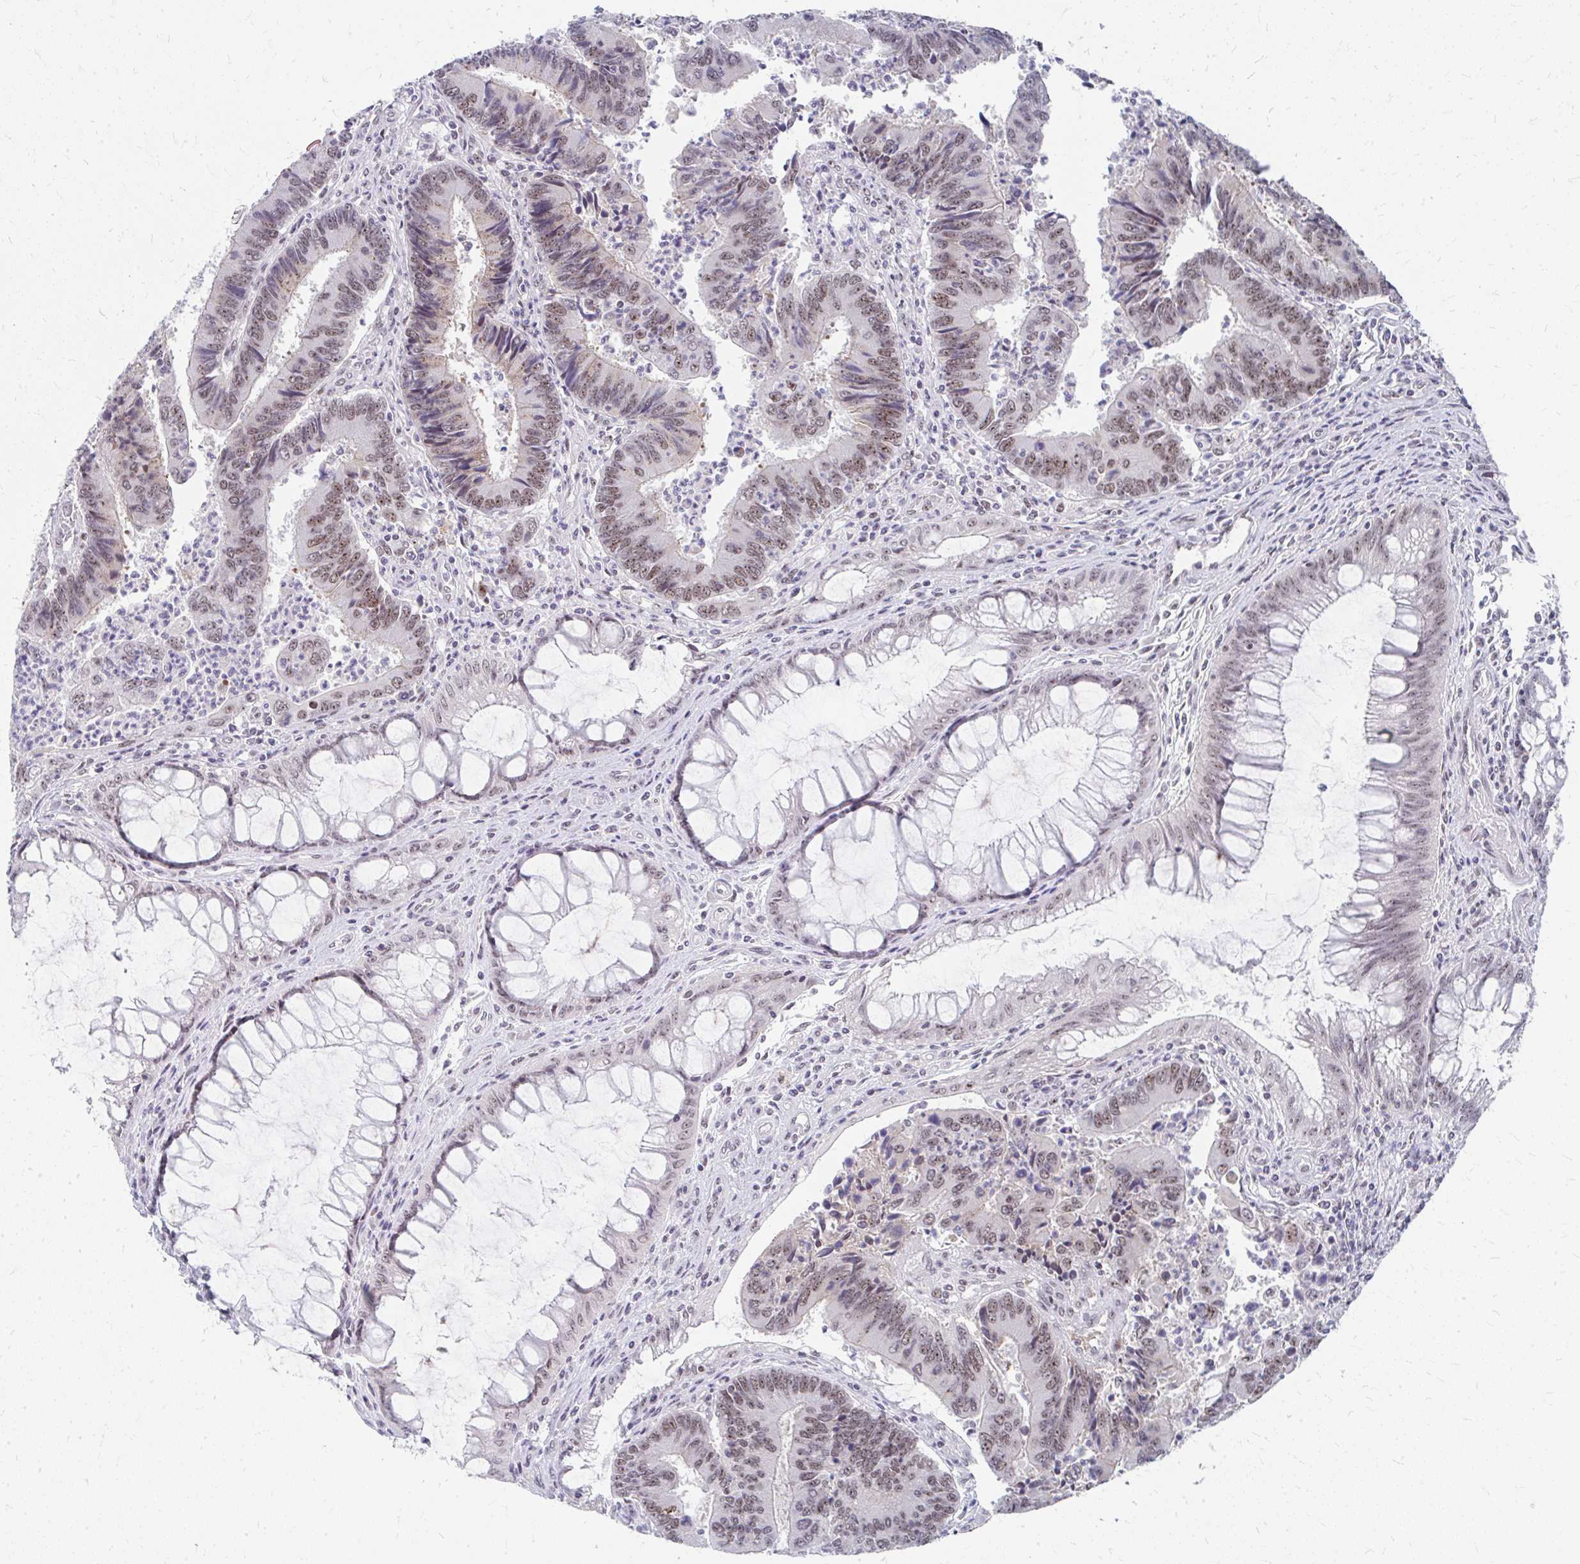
{"staining": {"intensity": "moderate", "quantity": ">75%", "location": "nuclear"}, "tissue": "colorectal cancer", "cell_type": "Tumor cells", "image_type": "cancer", "snomed": [{"axis": "morphology", "description": "Adenocarcinoma, NOS"}, {"axis": "topography", "description": "Colon"}], "caption": "An image of human colorectal cancer (adenocarcinoma) stained for a protein displays moderate nuclear brown staining in tumor cells. Immunohistochemistry (ihc) stains the protein of interest in brown and the nuclei are stained blue.", "gene": "GTF2H1", "patient": {"sex": "female", "age": 67}}